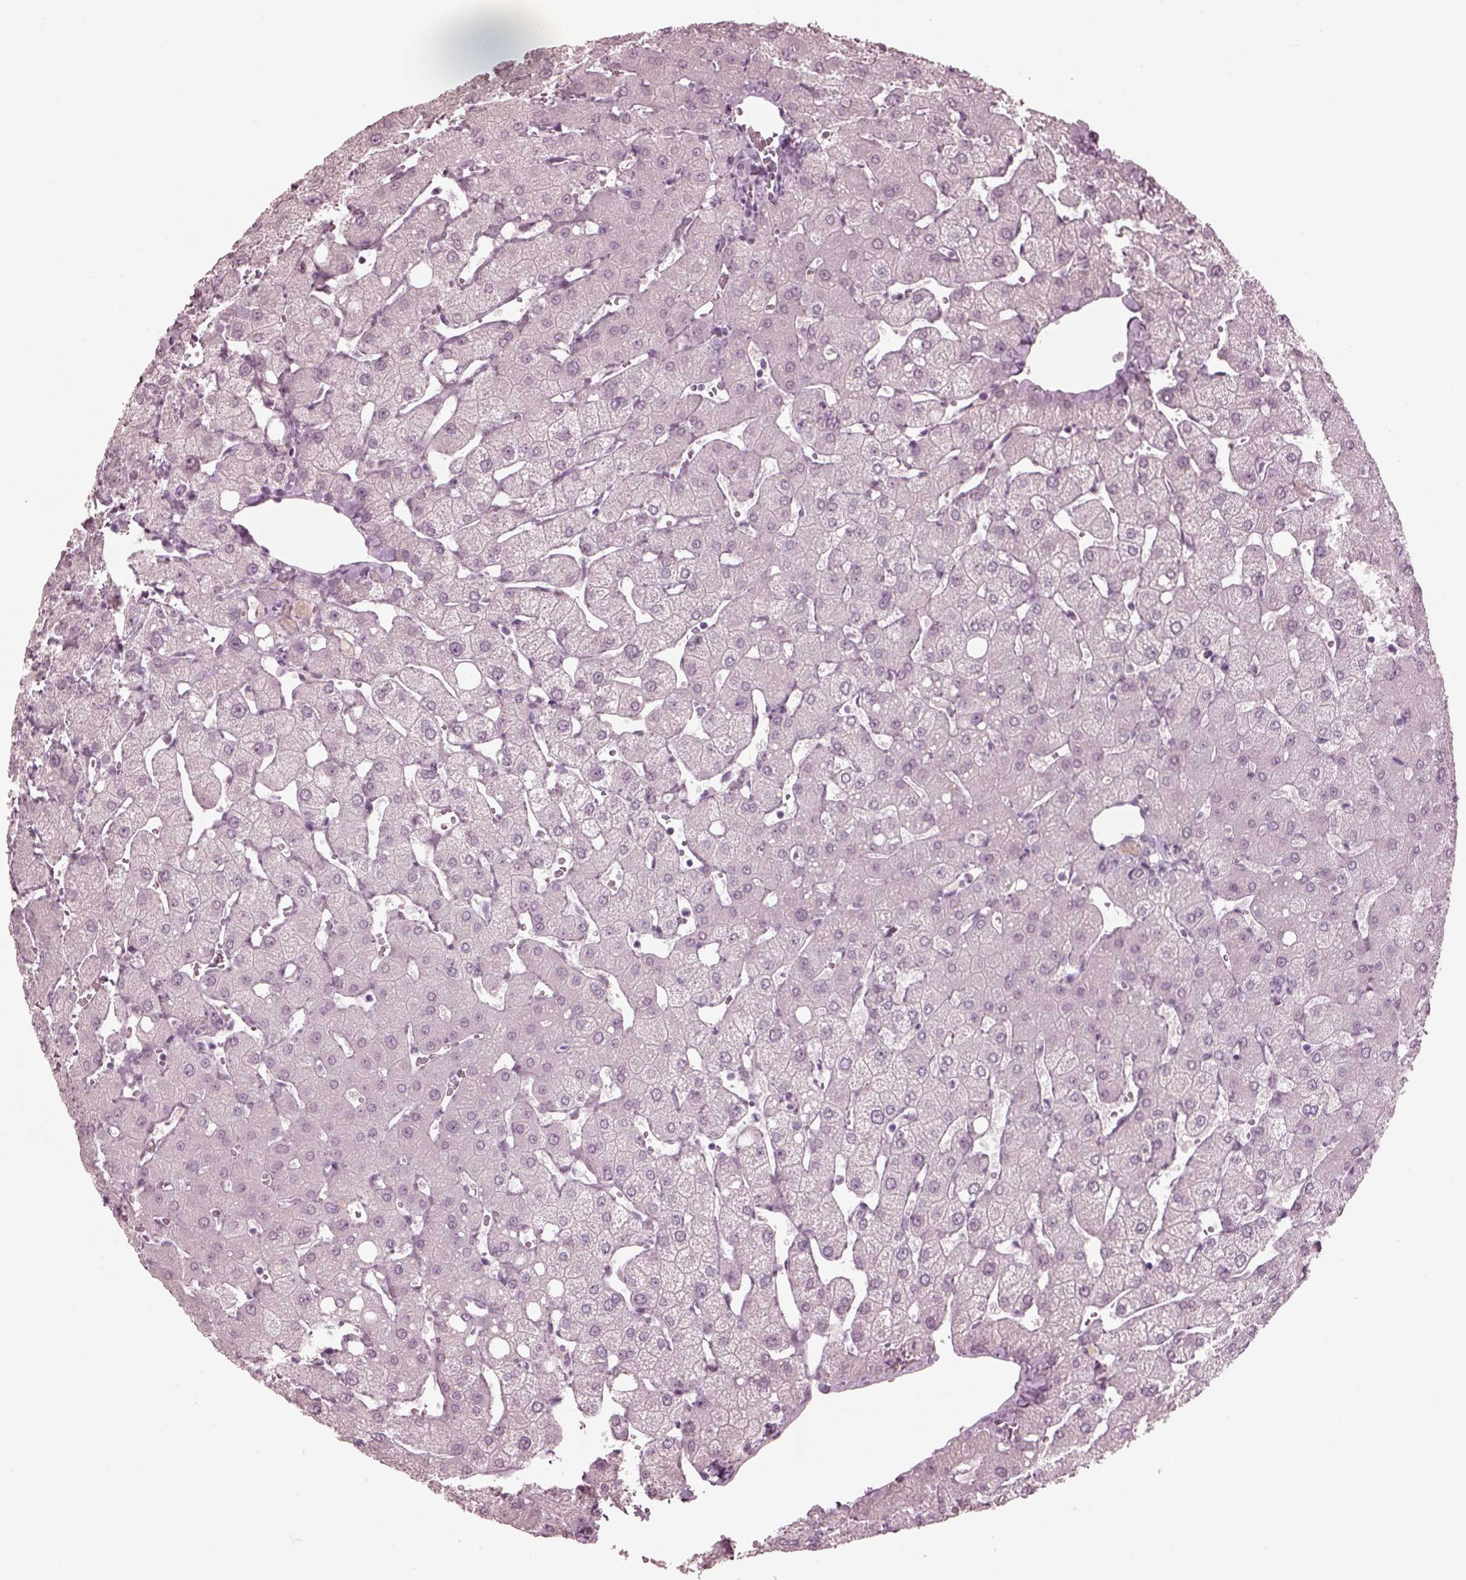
{"staining": {"intensity": "negative", "quantity": "none", "location": "none"}, "tissue": "liver", "cell_type": "Cholangiocytes", "image_type": "normal", "snomed": [{"axis": "morphology", "description": "Normal tissue, NOS"}, {"axis": "topography", "description": "Liver"}], "caption": "Cholangiocytes are negative for protein expression in normal human liver.", "gene": "GARIN4", "patient": {"sex": "female", "age": 54}}